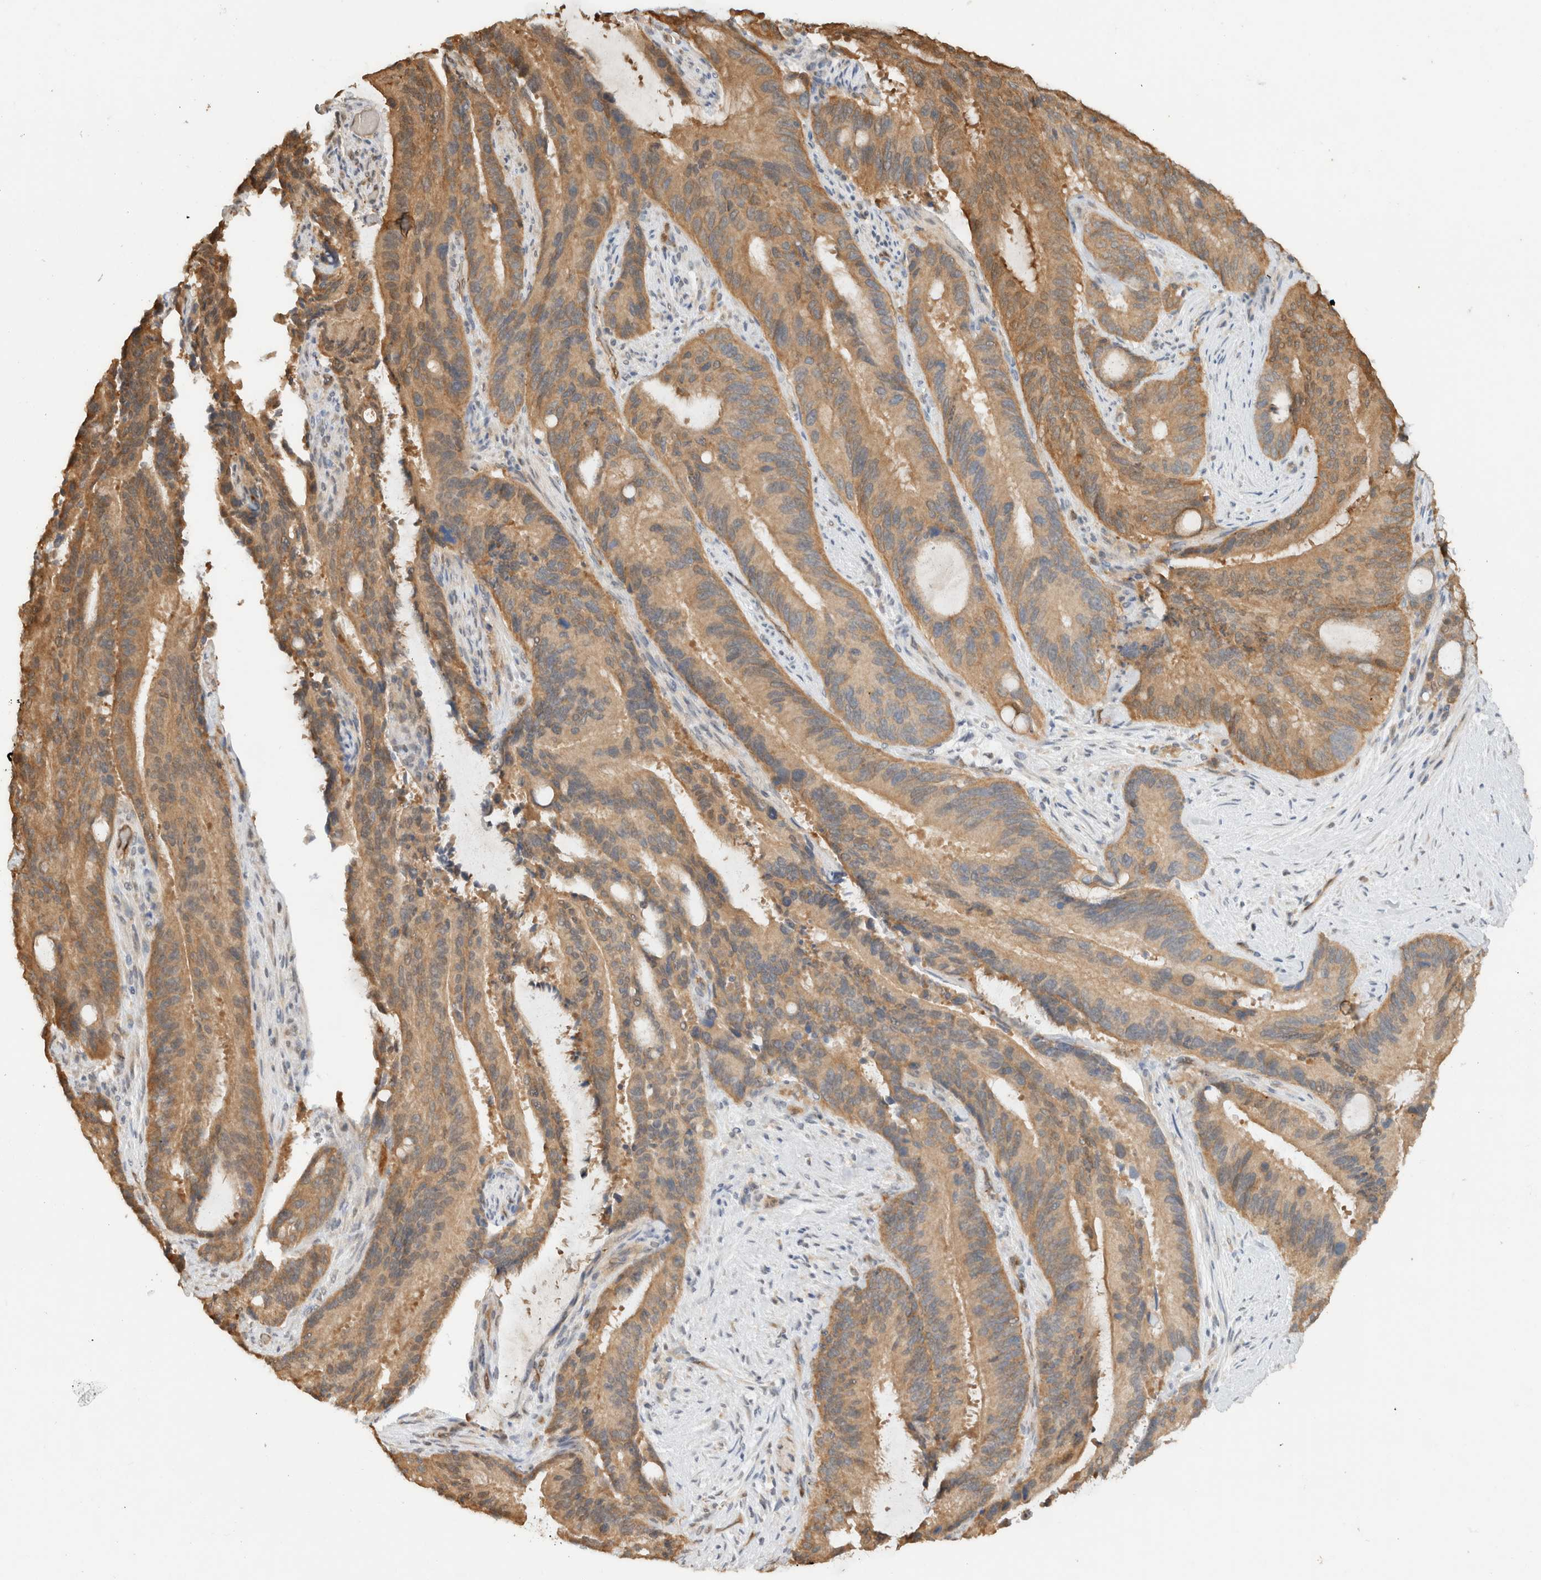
{"staining": {"intensity": "moderate", "quantity": ">75%", "location": "cytoplasmic/membranous"}, "tissue": "liver cancer", "cell_type": "Tumor cells", "image_type": "cancer", "snomed": [{"axis": "morphology", "description": "Normal tissue, NOS"}, {"axis": "morphology", "description": "Cholangiocarcinoma"}, {"axis": "topography", "description": "Liver"}, {"axis": "topography", "description": "Peripheral nerve tissue"}], "caption": "This micrograph exhibits IHC staining of human liver cholangiocarcinoma, with medium moderate cytoplasmic/membranous staining in about >75% of tumor cells.", "gene": "CA13", "patient": {"sex": "female", "age": 73}}